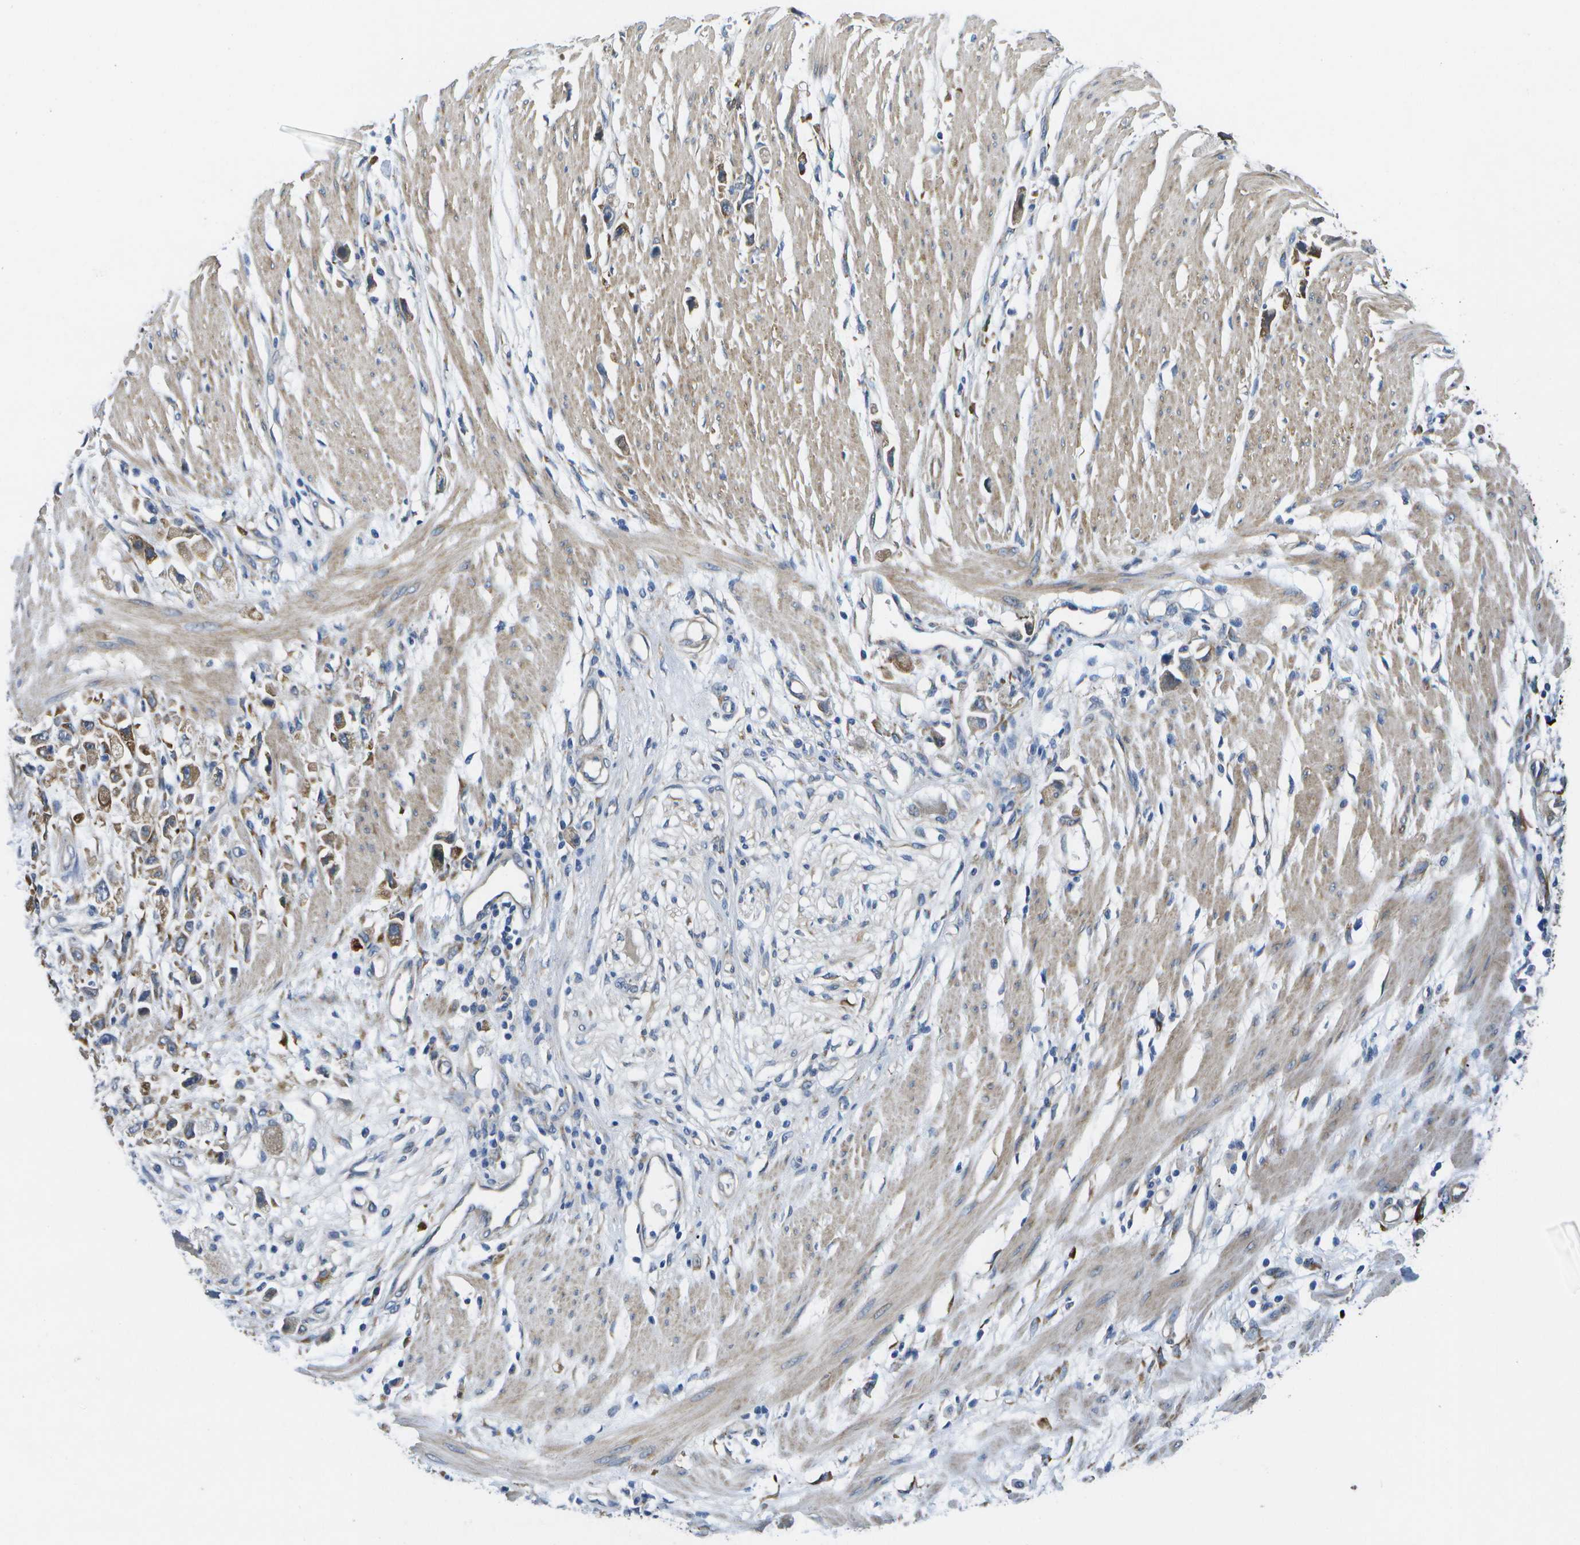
{"staining": {"intensity": "moderate", "quantity": "<25%", "location": "cytoplasmic/membranous"}, "tissue": "stomach cancer", "cell_type": "Tumor cells", "image_type": "cancer", "snomed": [{"axis": "morphology", "description": "Adenocarcinoma, NOS"}, {"axis": "topography", "description": "Stomach"}], "caption": "The histopathology image exhibits a brown stain indicating the presence of a protein in the cytoplasmic/membranous of tumor cells in stomach cancer (adenocarcinoma).", "gene": "P3H1", "patient": {"sex": "female", "age": 59}}